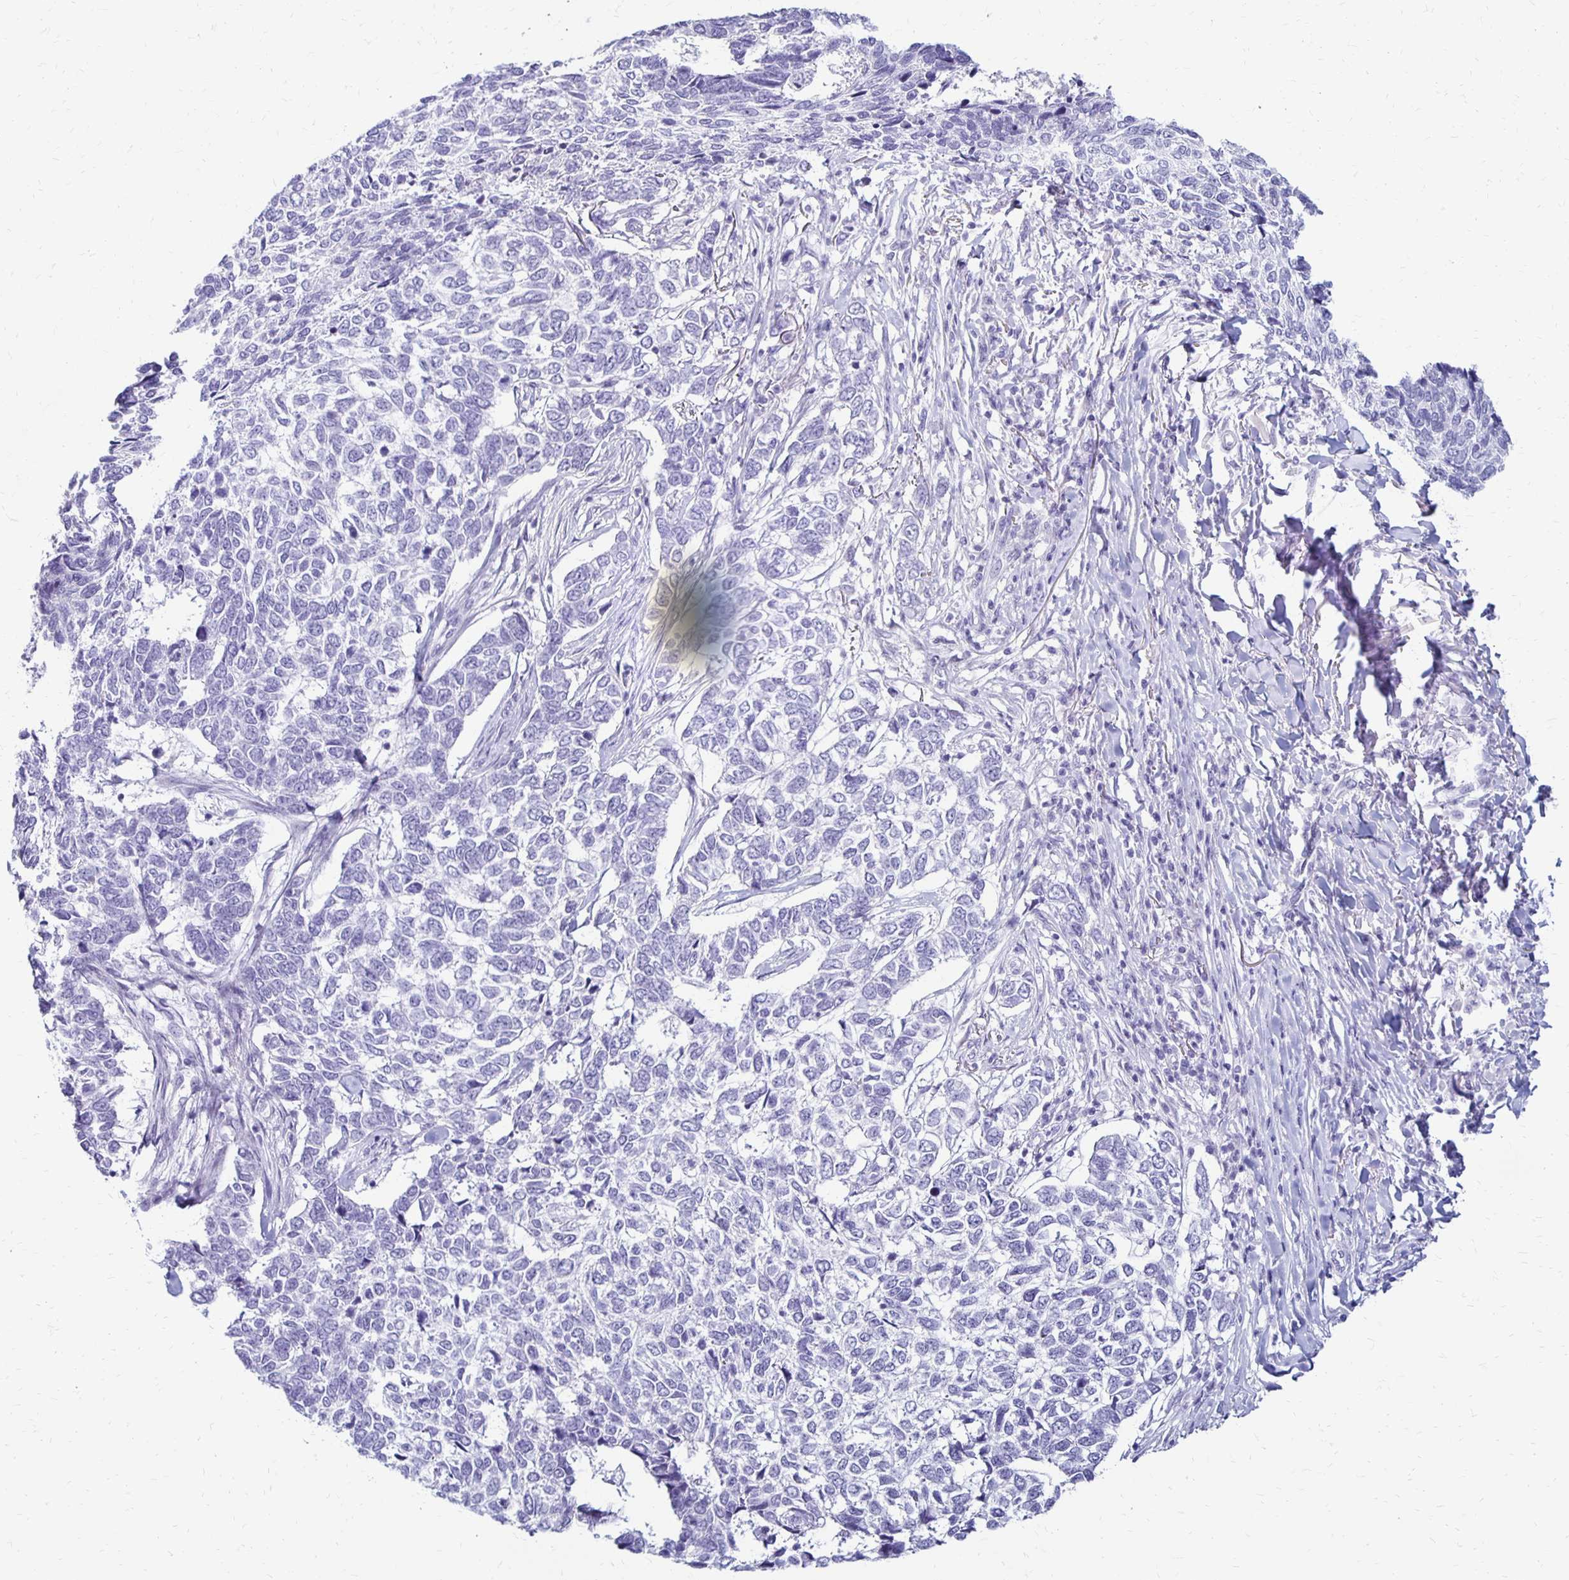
{"staining": {"intensity": "negative", "quantity": "none", "location": "none"}, "tissue": "skin cancer", "cell_type": "Tumor cells", "image_type": "cancer", "snomed": [{"axis": "morphology", "description": "Basal cell carcinoma"}, {"axis": "topography", "description": "Skin"}], "caption": "The photomicrograph shows no staining of tumor cells in skin basal cell carcinoma.", "gene": "RYR1", "patient": {"sex": "female", "age": 65}}